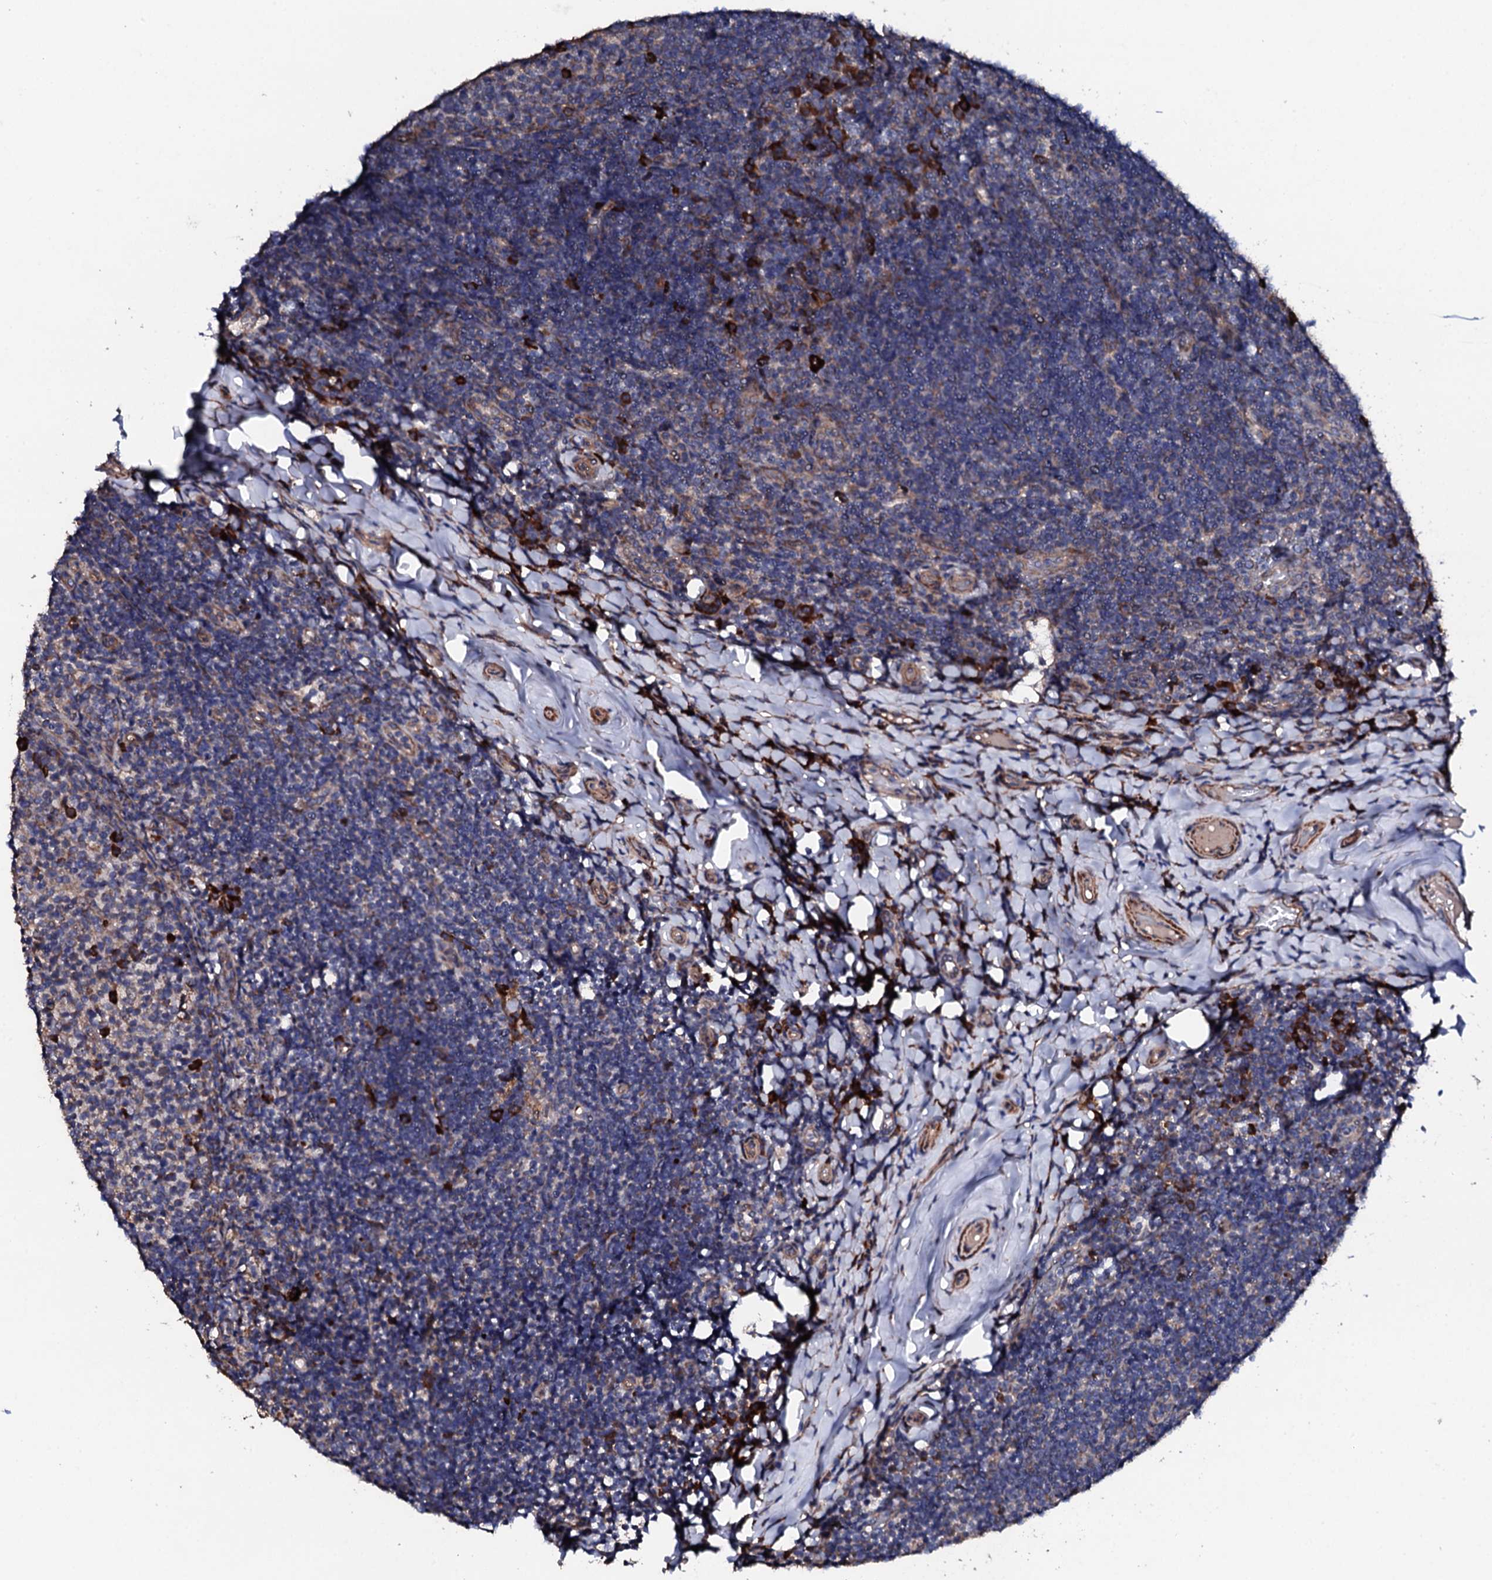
{"staining": {"intensity": "strong", "quantity": "<25%", "location": "cytoplasmic/membranous"}, "tissue": "tonsil", "cell_type": "Germinal center cells", "image_type": "normal", "snomed": [{"axis": "morphology", "description": "Normal tissue, NOS"}, {"axis": "topography", "description": "Tonsil"}], "caption": "About <25% of germinal center cells in normal tonsil demonstrate strong cytoplasmic/membranous protein positivity as visualized by brown immunohistochemical staining.", "gene": "LIPT2", "patient": {"sex": "female", "age": 10}}